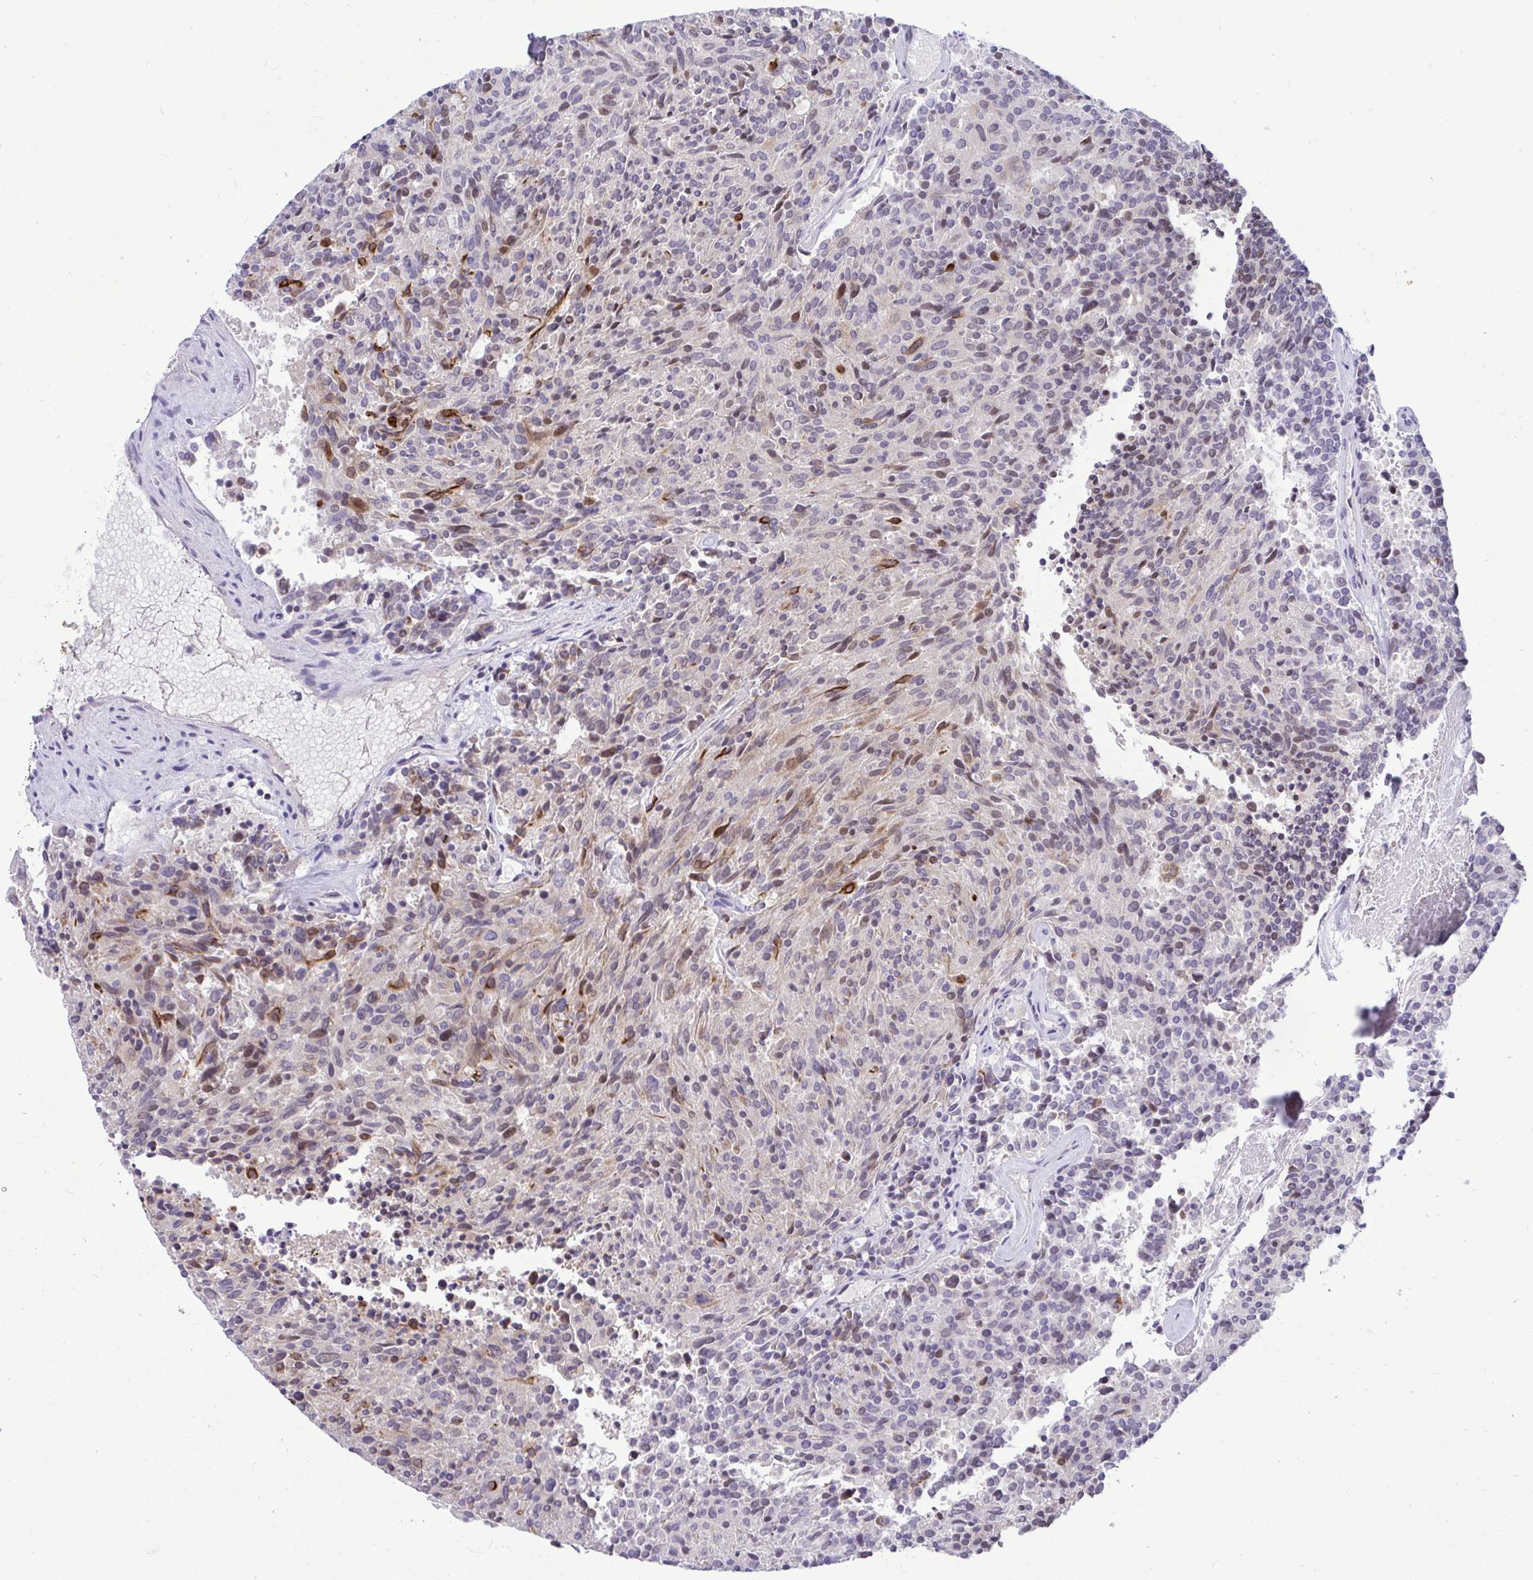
{"staining": {"intensity": "moderate", "quantity": "<25%", "location": "cytoplasmic/membranous"}, "tissue": "carcinoid", "cell_type": "Tumor cells", "image_type": "cancer", "snomed": [{"axis": "morphology", "description": "Carcinoid, malignant, NOS"}, {"axis": "topography", "description": "Pancreas"}], "caption": "Carcinoid was stained to show a protein in brown. There is low levels of moderate cytoplasmic/membranous positivity in about <25% of tumor cells. Nuclei are stained in blue.", "gene": "EPOP", "patient": {"sex": "female", "age": 54}}